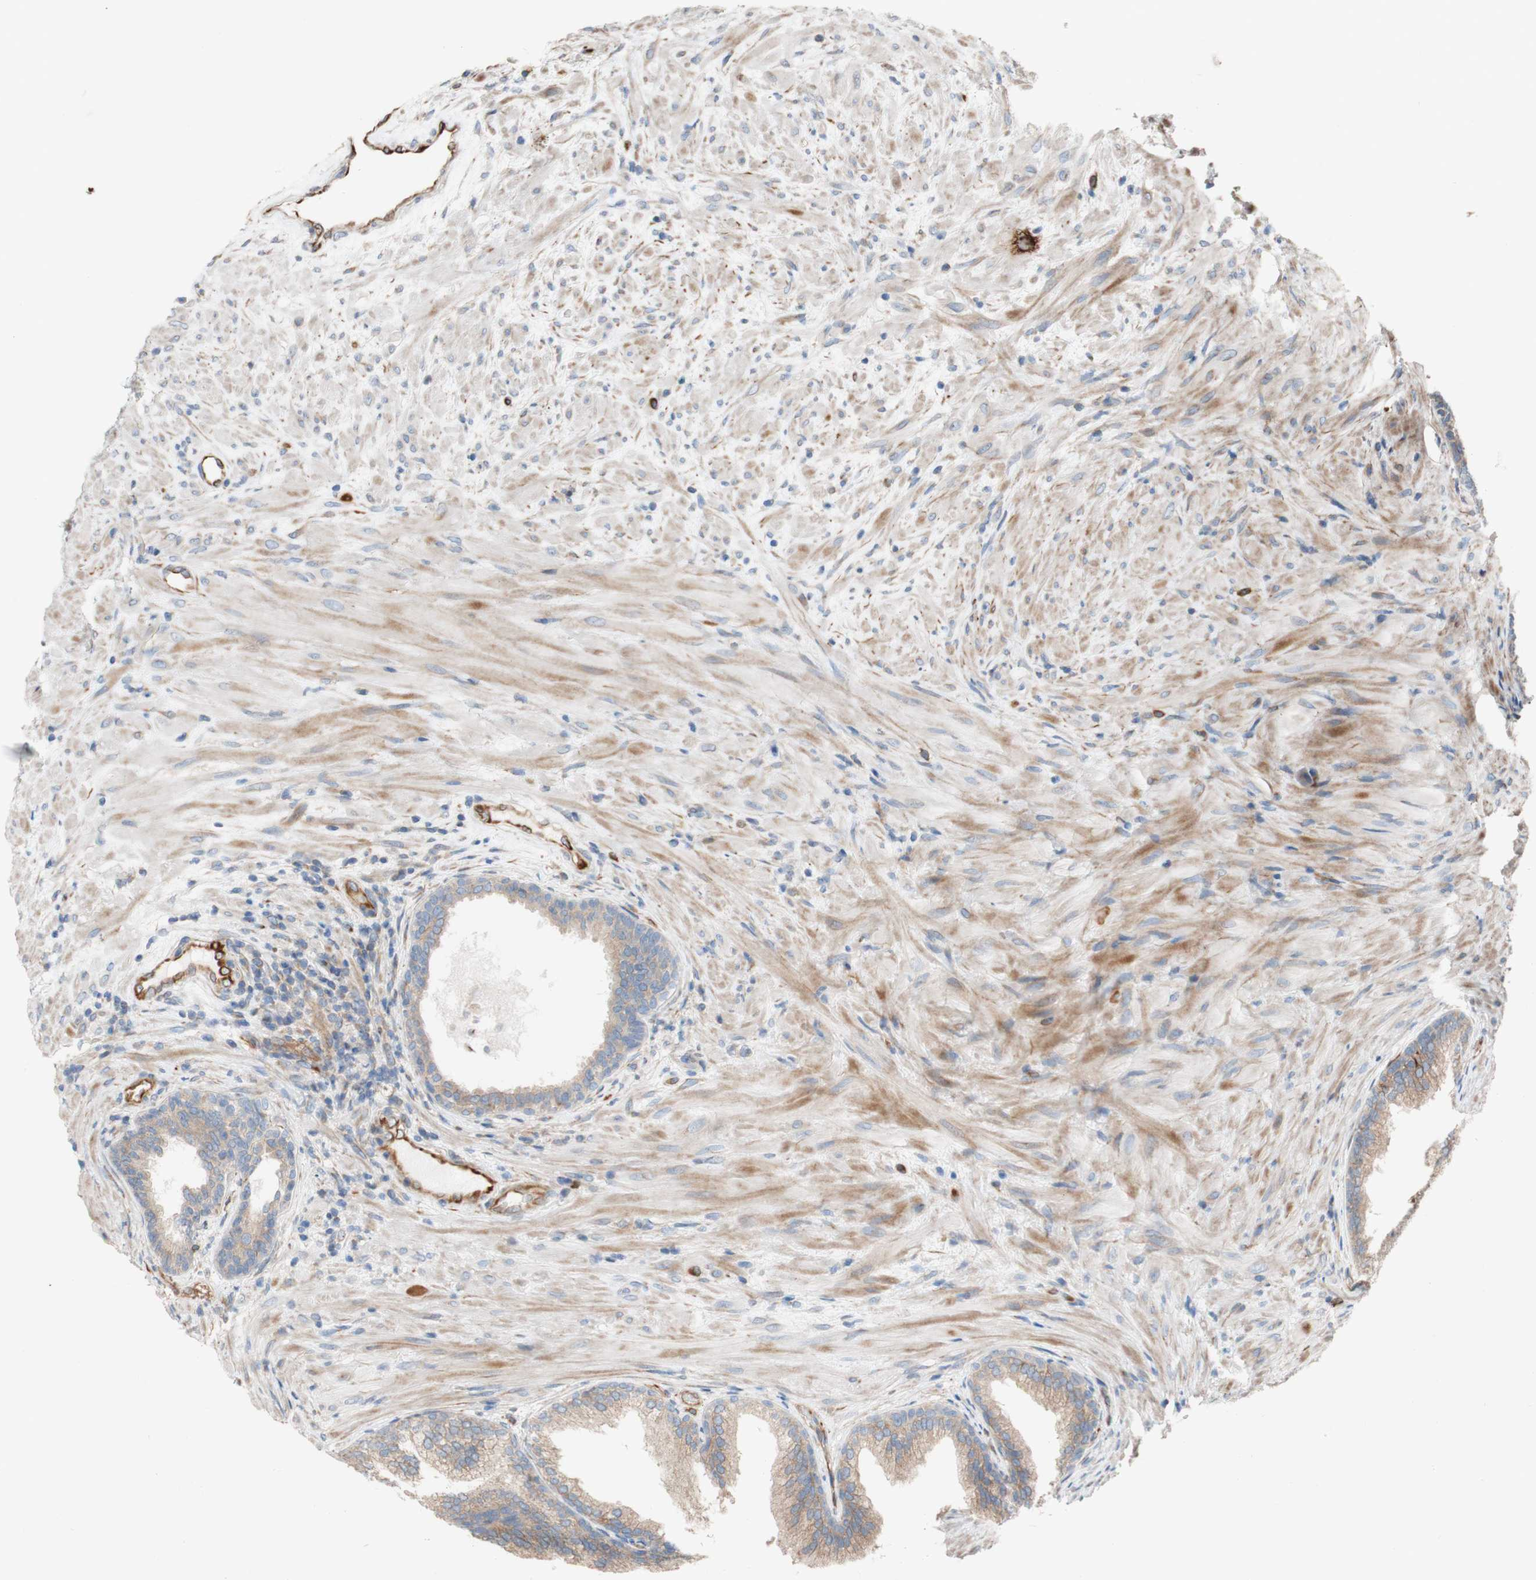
{"staining": {"intensity": "weak", "quantity": ">75%", "location": "cytoplasmic/membranous"}, "tissue": "prostate", "cell_type": "Glandular cells", "image_type": "normal", "snomed": [{"axis": "morphology", "description": "Normal tissue, NOS"}, {"axis": "topography", "description": "Prostate"}], "caption": "This photomicrograph displays normal prostate stained with immunohistochemistry to label a protein in brown. The cytoplasmic/membranous of glandular cells show weak positivity for the protein. Nuclei are counter-stained blue.", "gene": "C1orf43", "patient": {"sex": "male", "age": 76}}